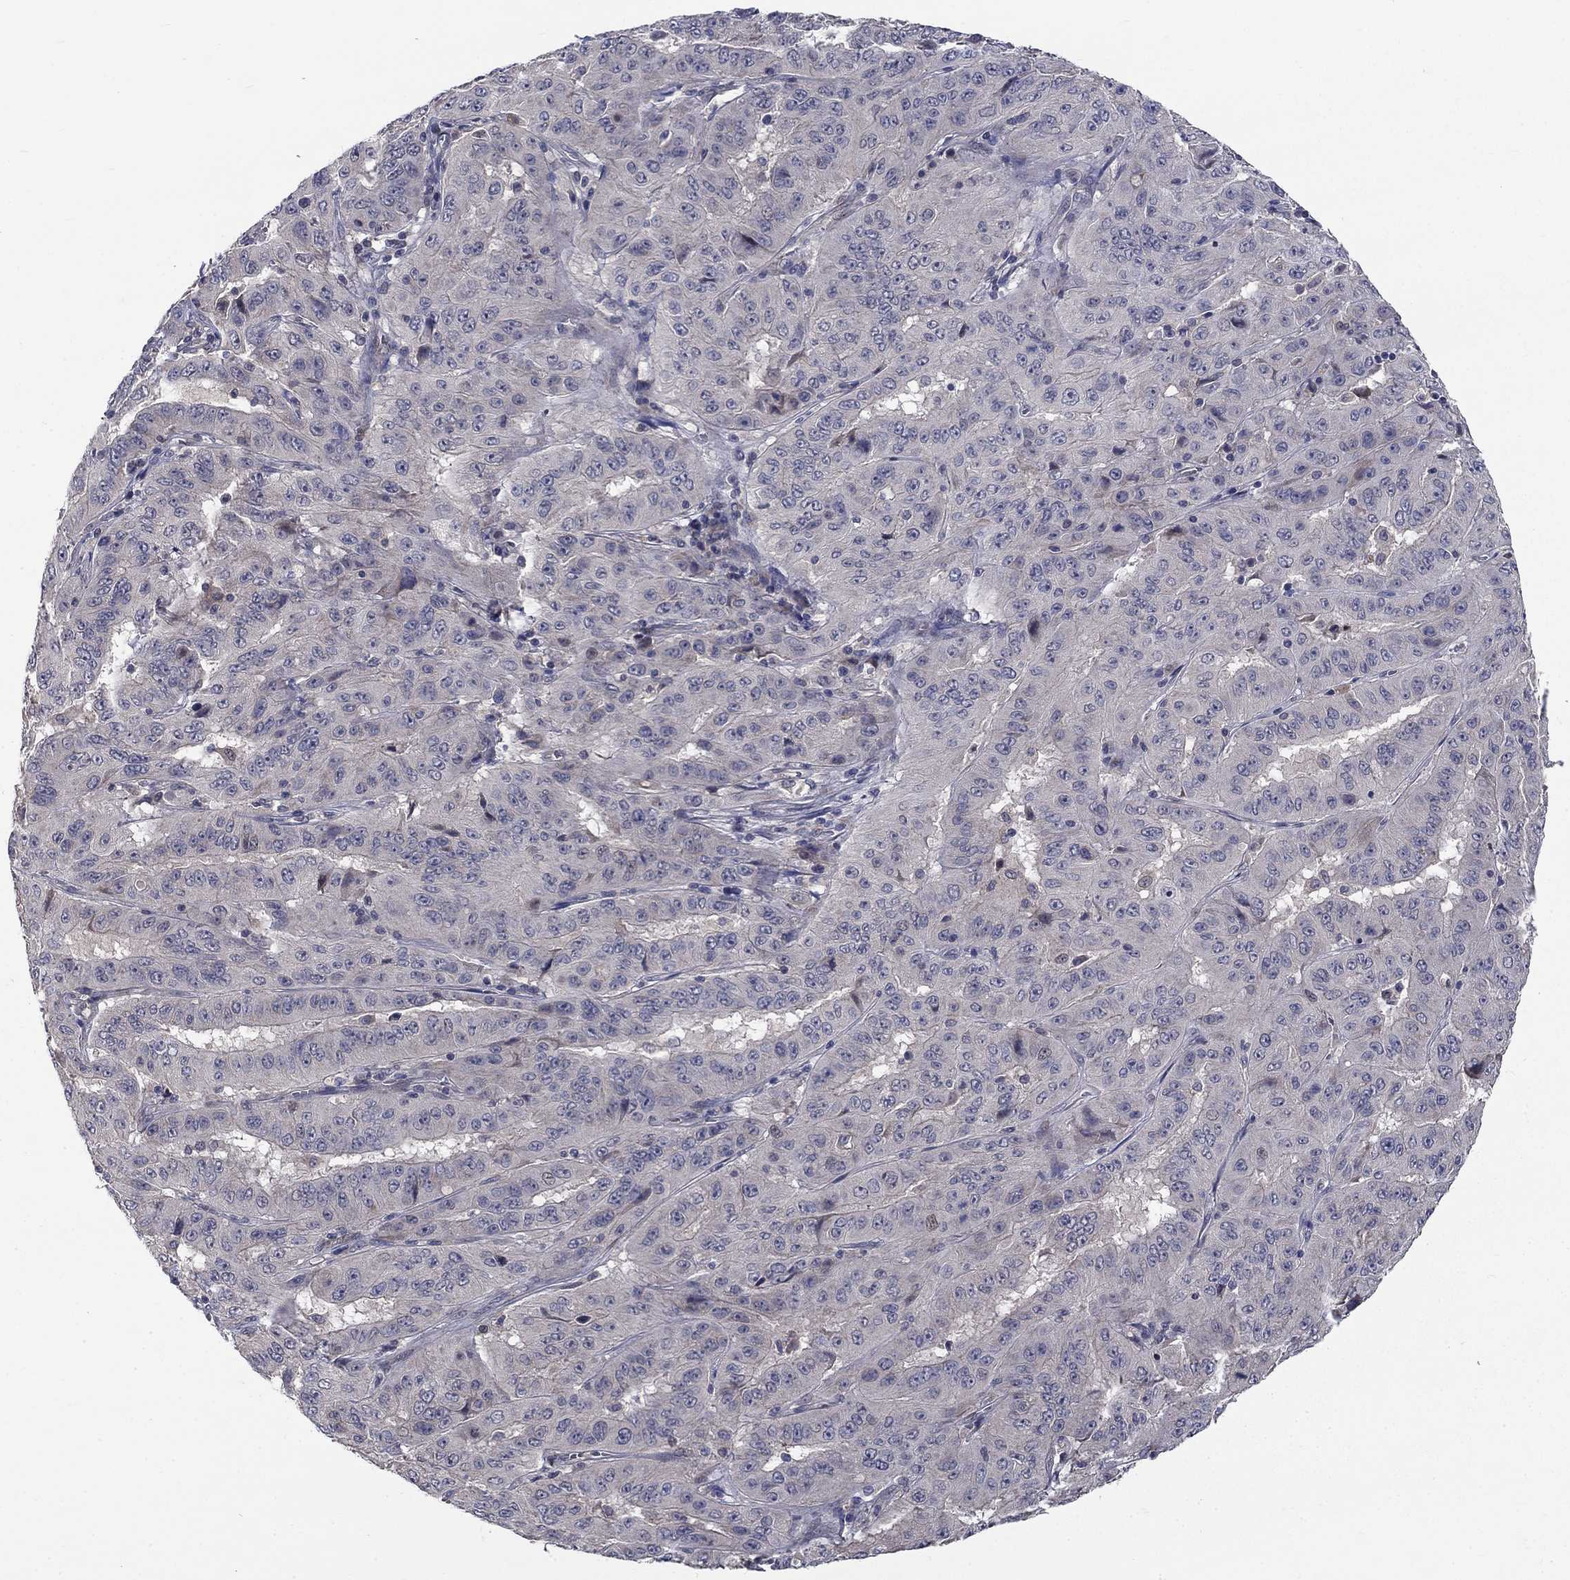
{"staining": {"intensity": "negative", "quantity": "none", "location": "none"}, "tissue": "pancreatic cancer", "cell_type": "Tumor cells", "image_type": "cancer", "snomed": [{"axis": "morphology", "description": "Adenocarcinoma, NOS"}, {"axis": "topography", "description": "Pancreas"}], "caption": "Tumor cells are negative for brown protein staining in pancreatic cancer (adenocarcinoma). The staining was performed using DAB (3,3'-diaminobenzidine) to visualize the protein expression in brown, while the nuclei were stained in blue with hematoxylin (Magnification: 20x).", "gene": "FAM3B", "patient": {"sex": "male", "age": 63}}